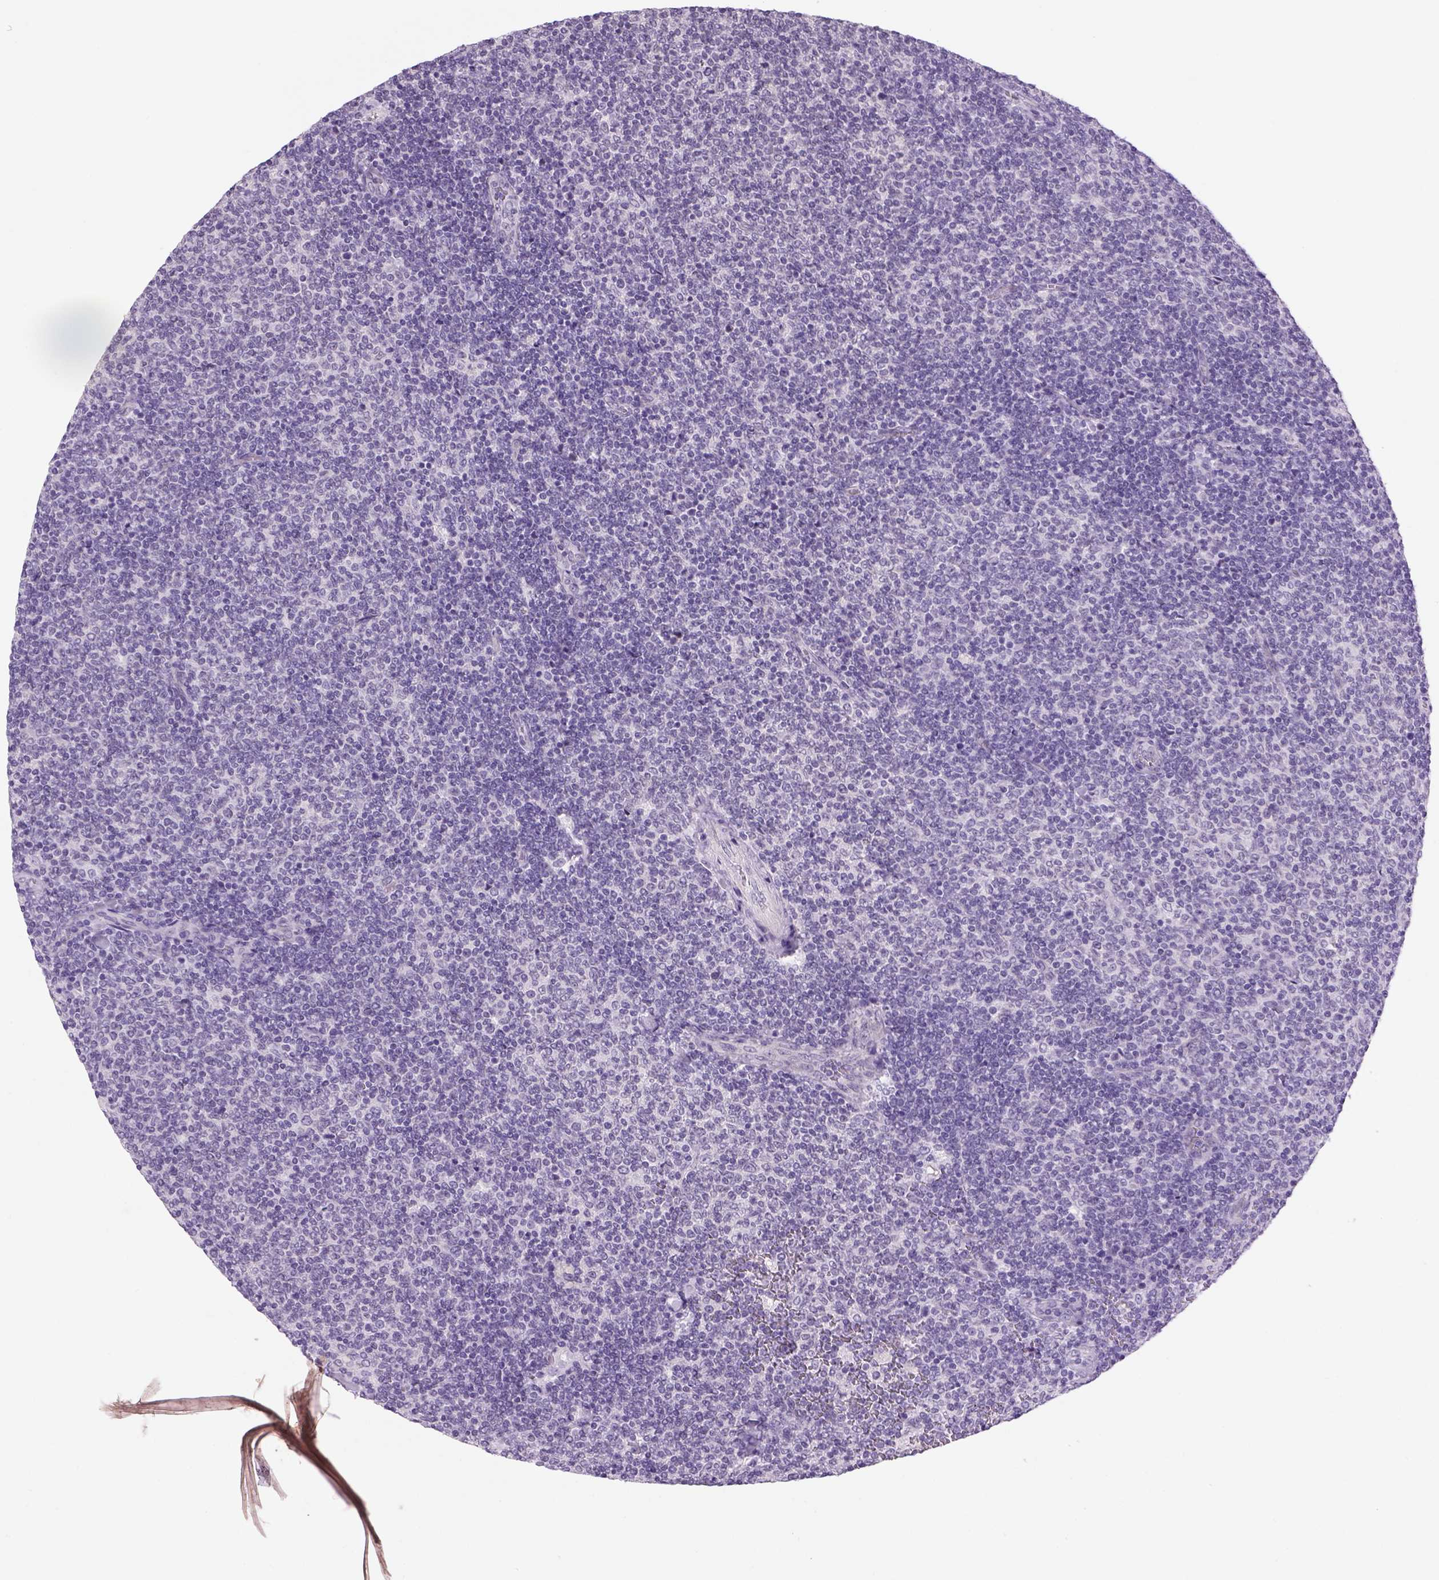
{"staining": {"intensity": "negative", "quantity": "none", "location": "none"}, "tissue": "lymphoma", "cell_type": "Tumor cells", "image_type": "cancer", "snomed": [{"axis": "morphology", "description": "Malignant lymphoma, non-Hodgkin's type, Low grade"}, {"axis": "topography", "description": "Lymph node"}], "caption": "This is a micrograph of immunohistochemistry staining of malignant lymphoma, non-Hodgkin's type (low-grade), which shows no expression in tumor cells.", "gene": "DBH", "patient": {"sex": "male", "age": 52}}